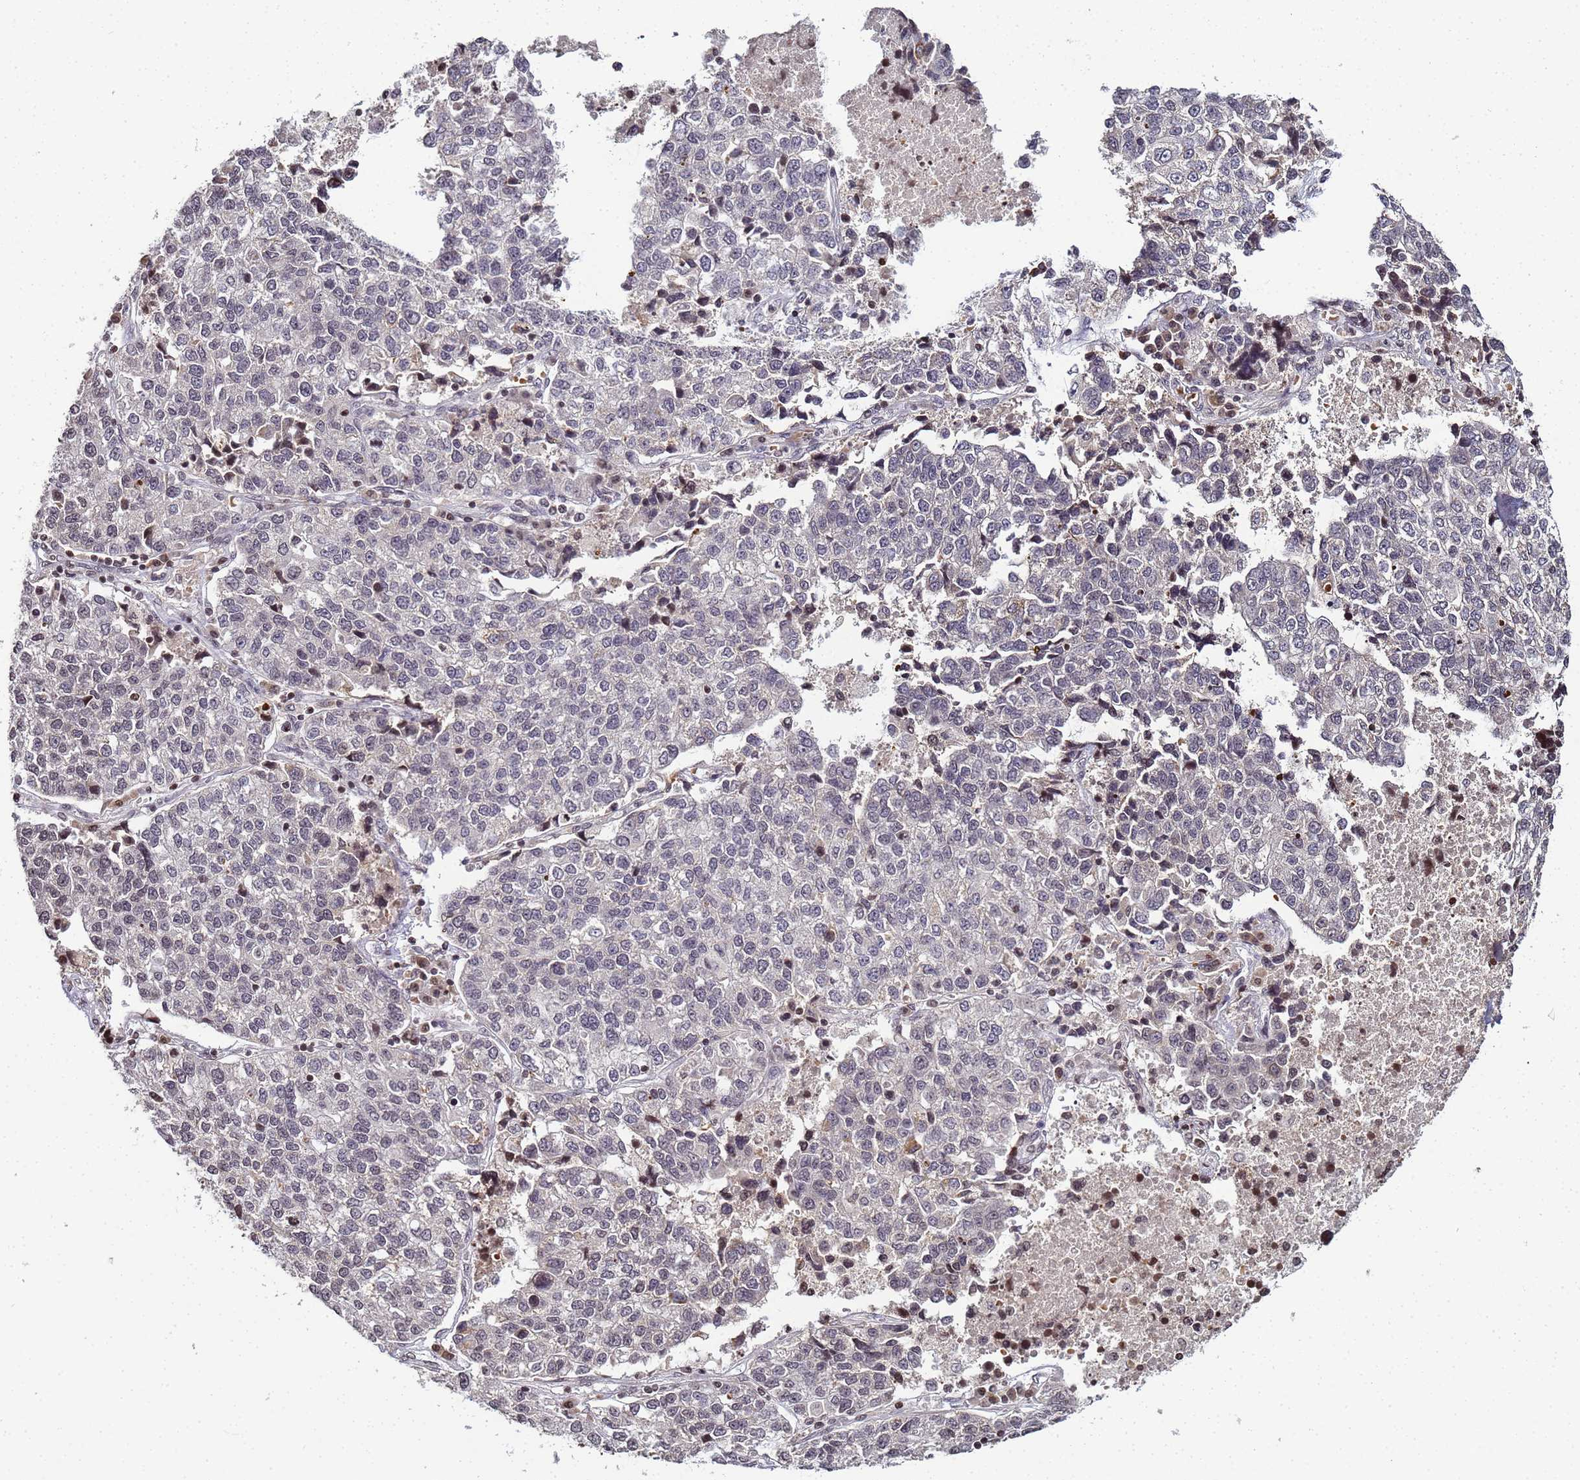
{"staining": {"intensity": "negative", "quantity": "none", "location": "none"}, "tissue": "lung cancer", "cell_type": "Tumor cells", "image_type": "cancer", "snomed": [{"axis": "morphology", "description": "Adenocarcinoma, NOS"}, {"axis": "topography", "description": "Lung"}], "caption": "Tumor cells show no significant staining in adenocarcinoma (lung).", "gene": "FZD4", "patient": {"sex": "male", "age": 49}}